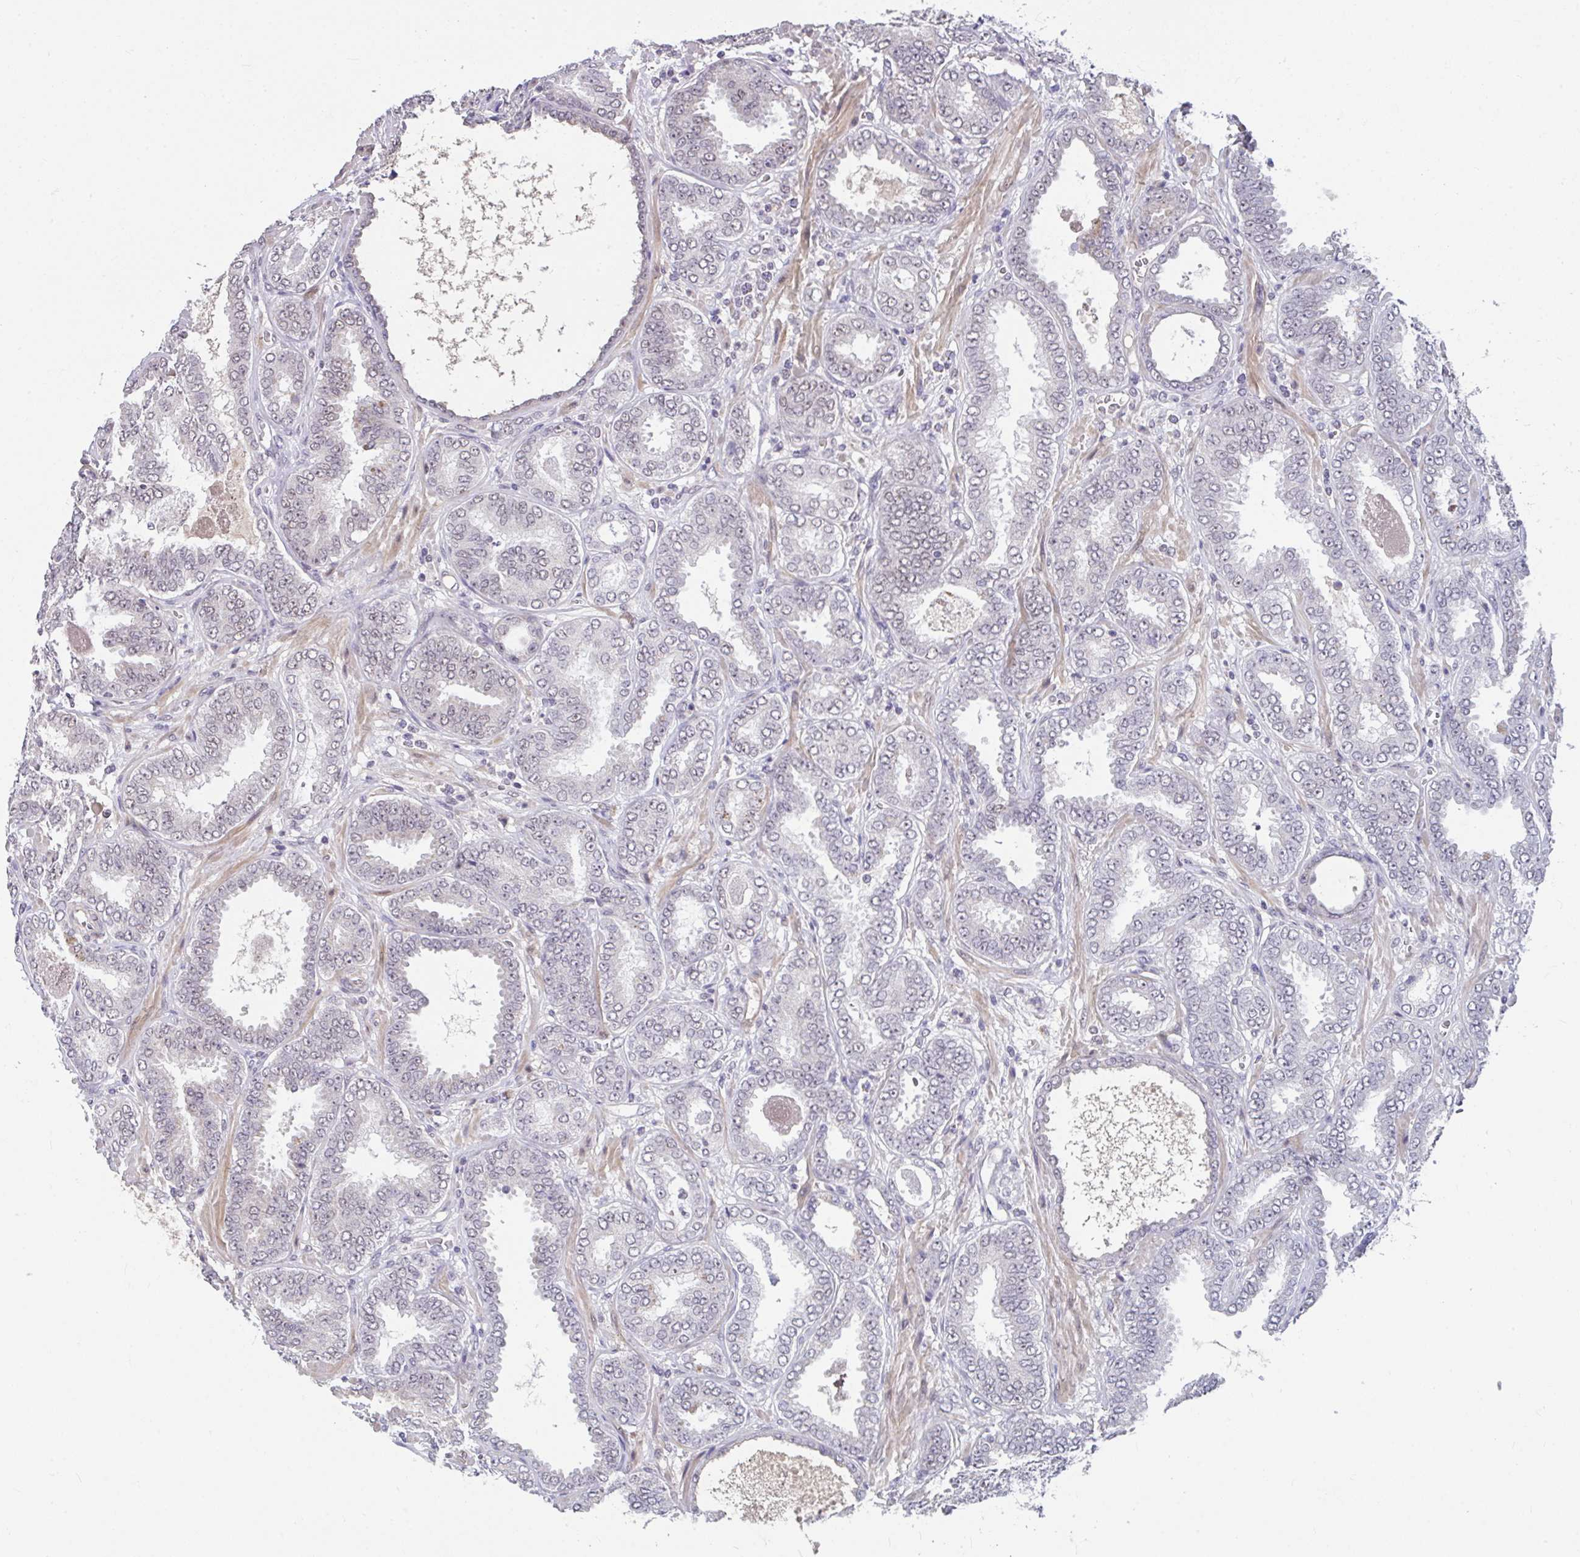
{"staining": {"intensity": "negative", "quantity": "none", "location": "none"}, "tissue": "prostate cancer", "cell_type": "Tumor cells", "image_type": "cancer", "snomed": [{"axis": "morphology", "description": "Adenocarcinoma, High grade"}, {"axis": "topography", "description": "Prostate"}], "caption": "DAB (3,3'-diaminobenzidine) immunohistochemical staining of prostate cancer exhibits no significant staining in tumor cells.", "gene": "RBBP6", "patient": {"sex": "male", "age": 72}}